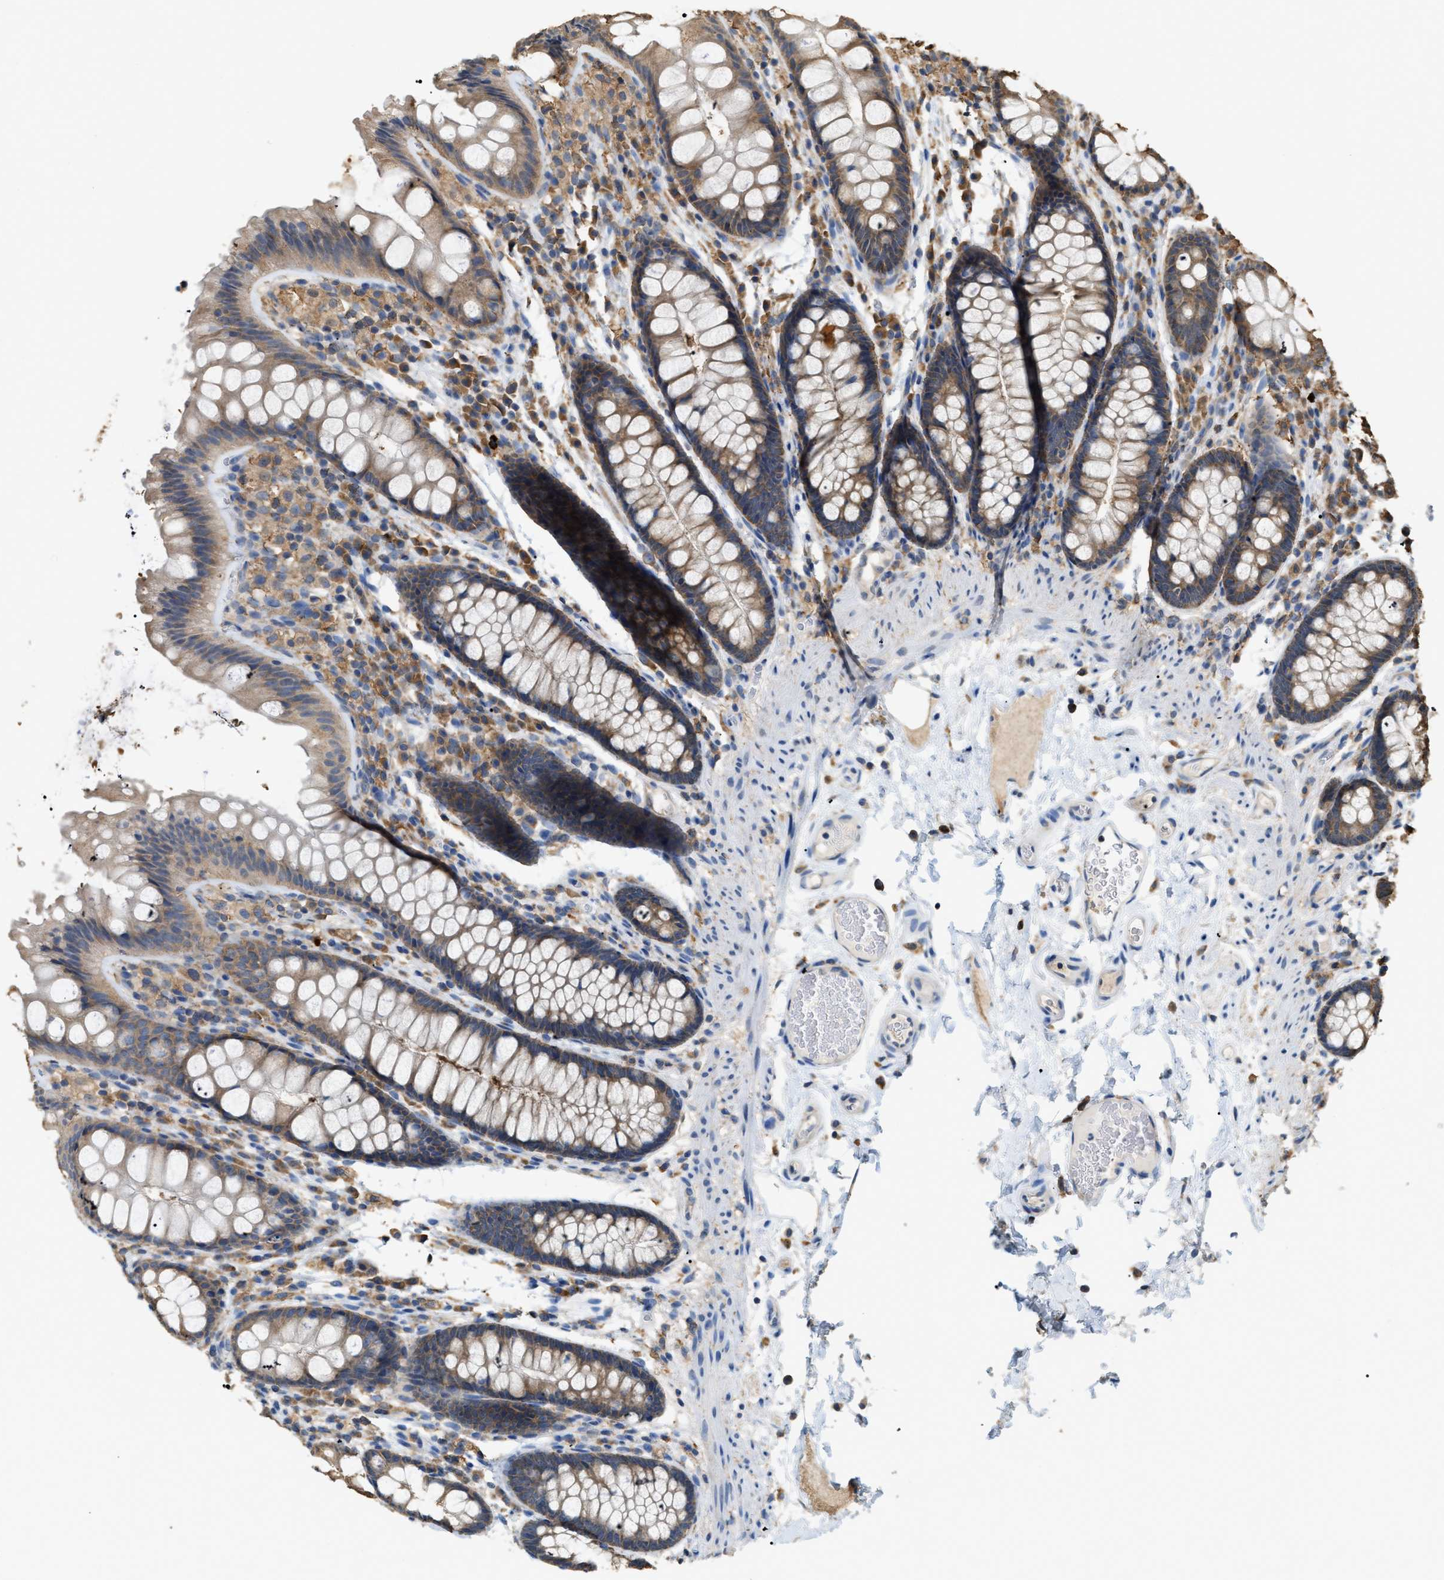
{"staining": {"intensity": "negative", "quantity": "none", "location": "none"}, "tissue": "colon", "cell_type": "Endothelial cells", "image_type": "normal", "snomed": [{"axis": "morphology", "description": "Normal tissue, NOS"}, {"axis": "topography", "description": "Colon"}], "caption": "The micrograph shows no staining of endothelial cells in unremarkable colon. (Immunohistochemistry (ihc), brightfield microscopy, high magnification).", "gene": "GCN1", "patient": {"sex": "female", "age": 56}}